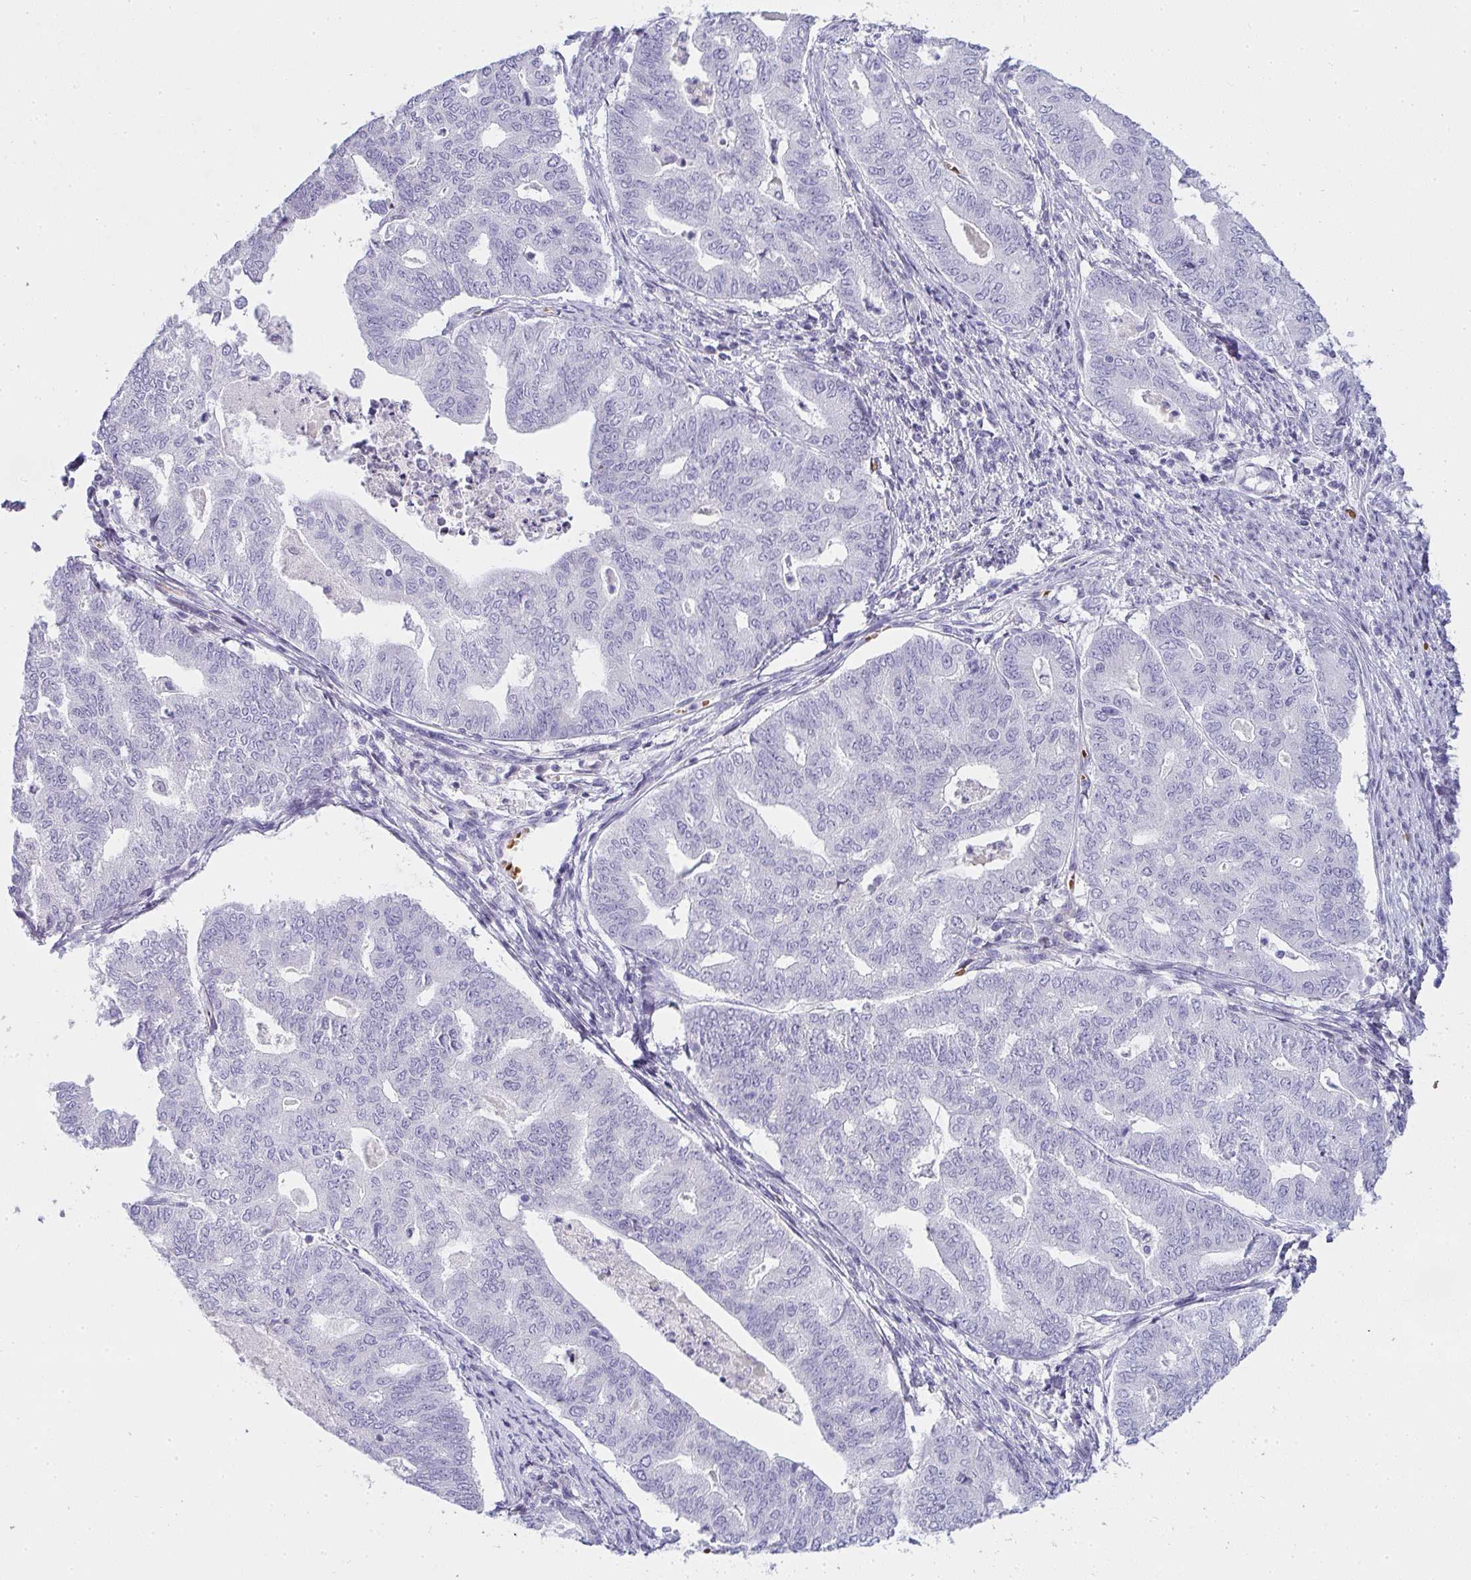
{"staining": {"intensity": "negative", "quantity": "none", "location": "none"}, "tissue": "endometrial cancer", "cell_type": "Tumor cells", "image_type": "cancer", "snomed": [{"axis": "morphology", "description": "Adenocarcinoma, NOS"}, {"axis": "topography", "description": "Endometrium"}], "caption": "The image demonstrates no staining of tumor cells in endometrial adenocarcinoma.", "gene": "ZNF182", "patient": {"sex": "female", "age": 79}}